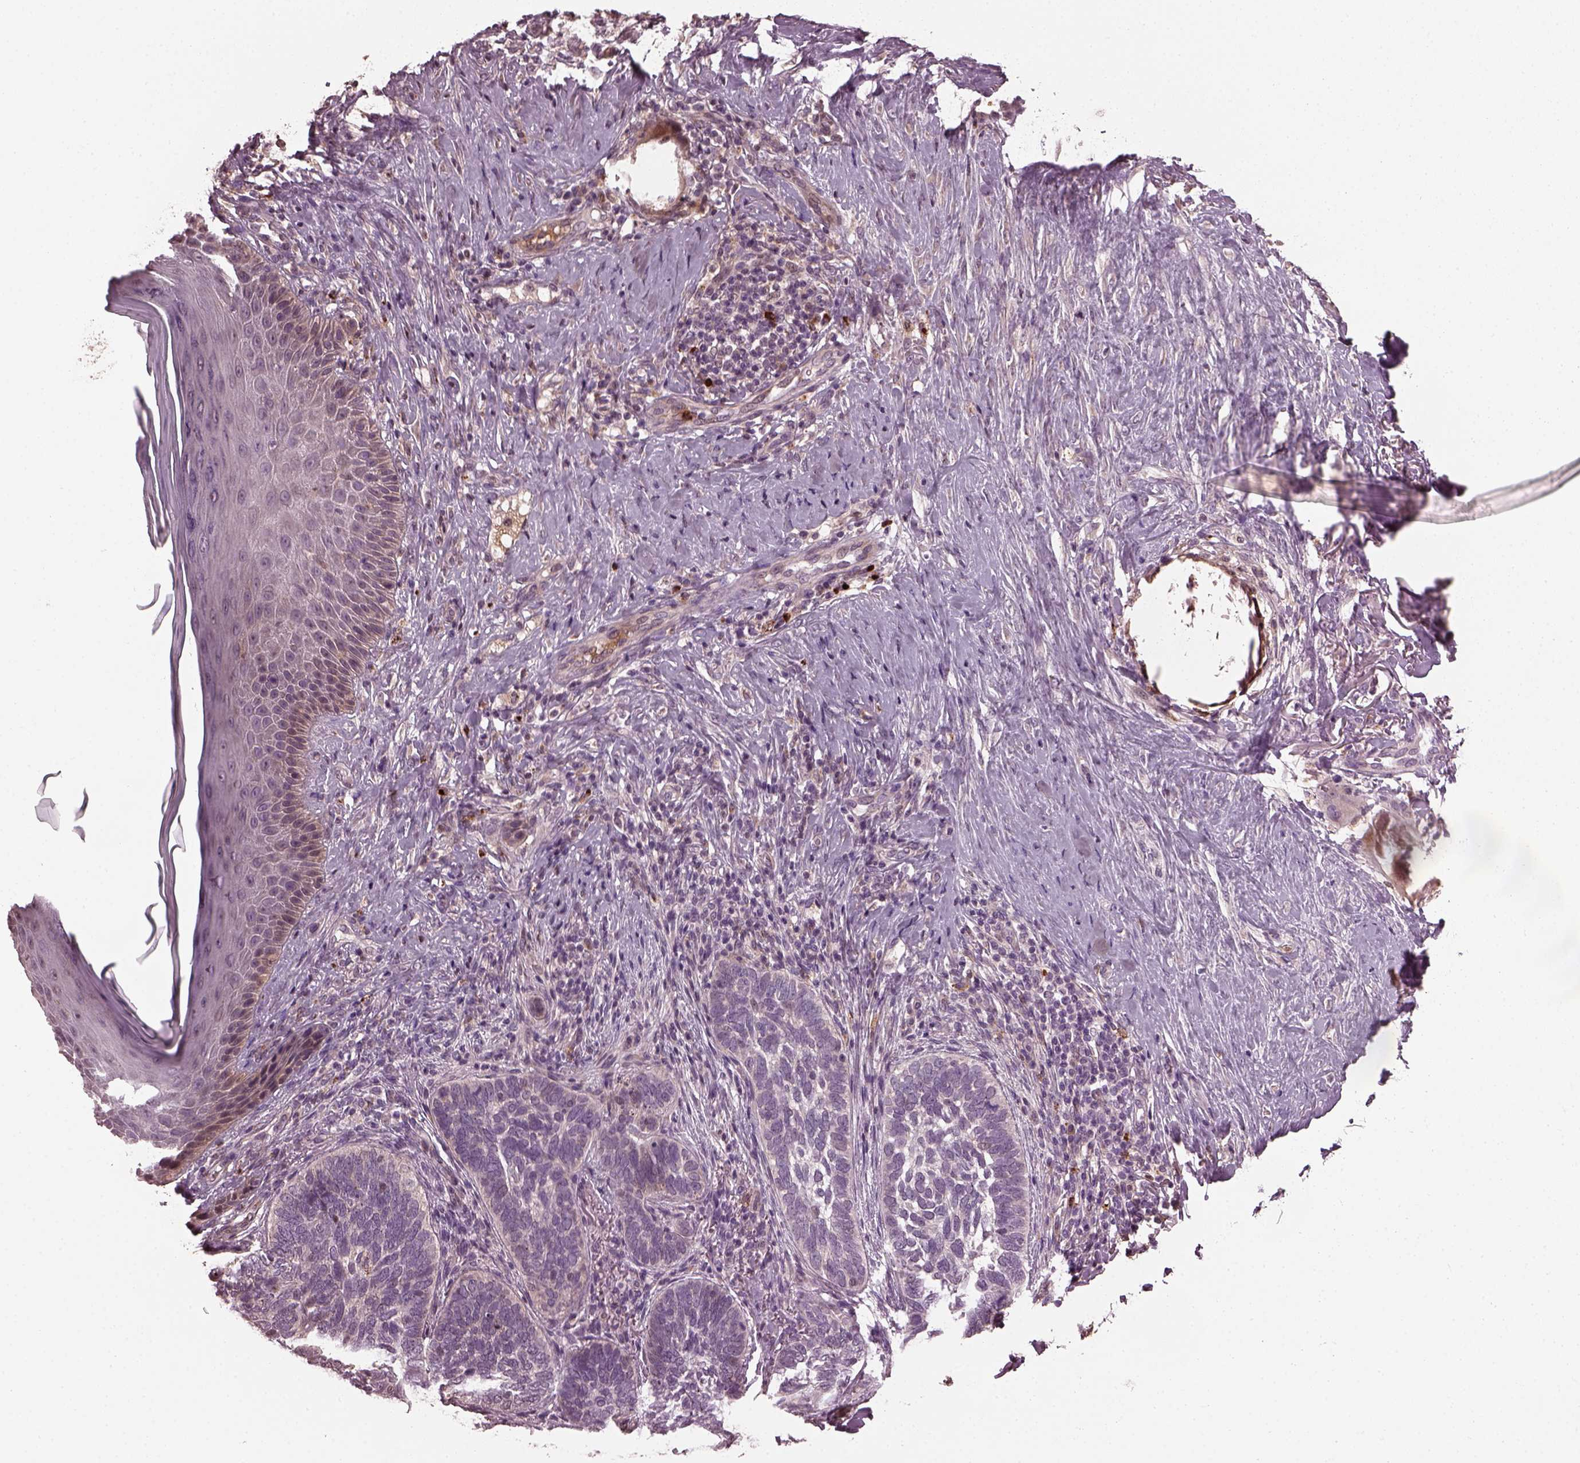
{"staining": {"intensity": "negative", "quantity": "none", "location": "none"}, "tissue": "skin cancer", "cell_type": "Tumor cells", "image_type": "cancer", "snomed": [{"axis": "morphology", "description": "Normal tissue, NOS"}, {"axis": "morphology", "description": "Basal cell carcinoma"}, {"axis": "topography", "description": "Skin"}], "caption": "Tumor cells show no significant protein expression in skin basal cell carcinoma.", "gene": "RUFY3", "patient": {"sex": "male", "age": 46}}